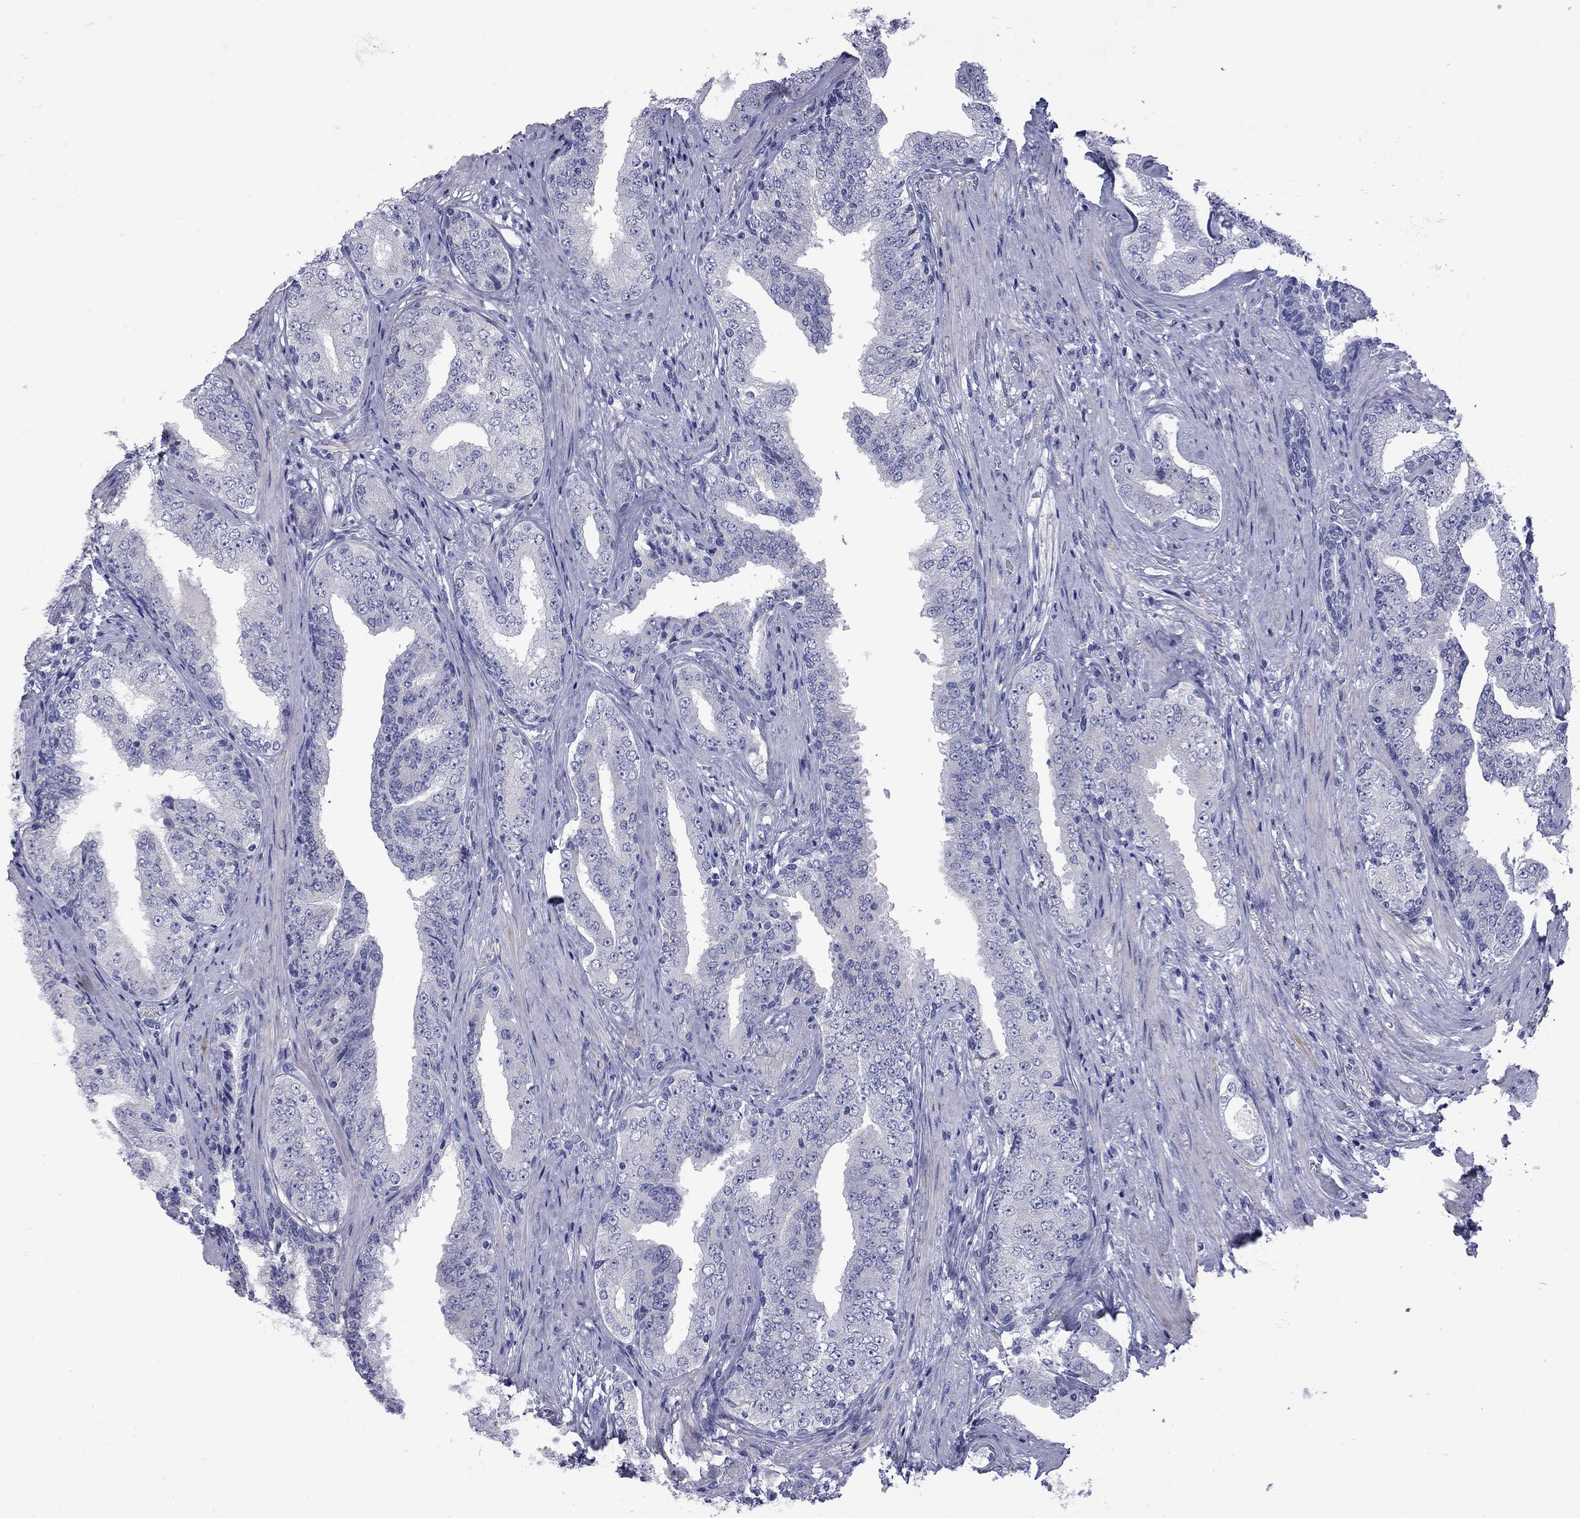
{"staining": {"intensity": "negative", "quantity": "none", "location": "none"}, "tissue": "prostate cancer", "cell_type": "Tumor cells", "image_type": "cancer", "snomed": [{"axis": "morphology", "description": "Adenocarcinoma, Low grade"}, {"axis": "topography", "description": "Prostate and seminal vesicle, NOS"}], "caption": "Tumor cells are negative for brown protein staining in prostate cancer (low-grade adenocarcinoma).", "gene": "EPPIN", "patient": {"sex": "male", "age": 61}}